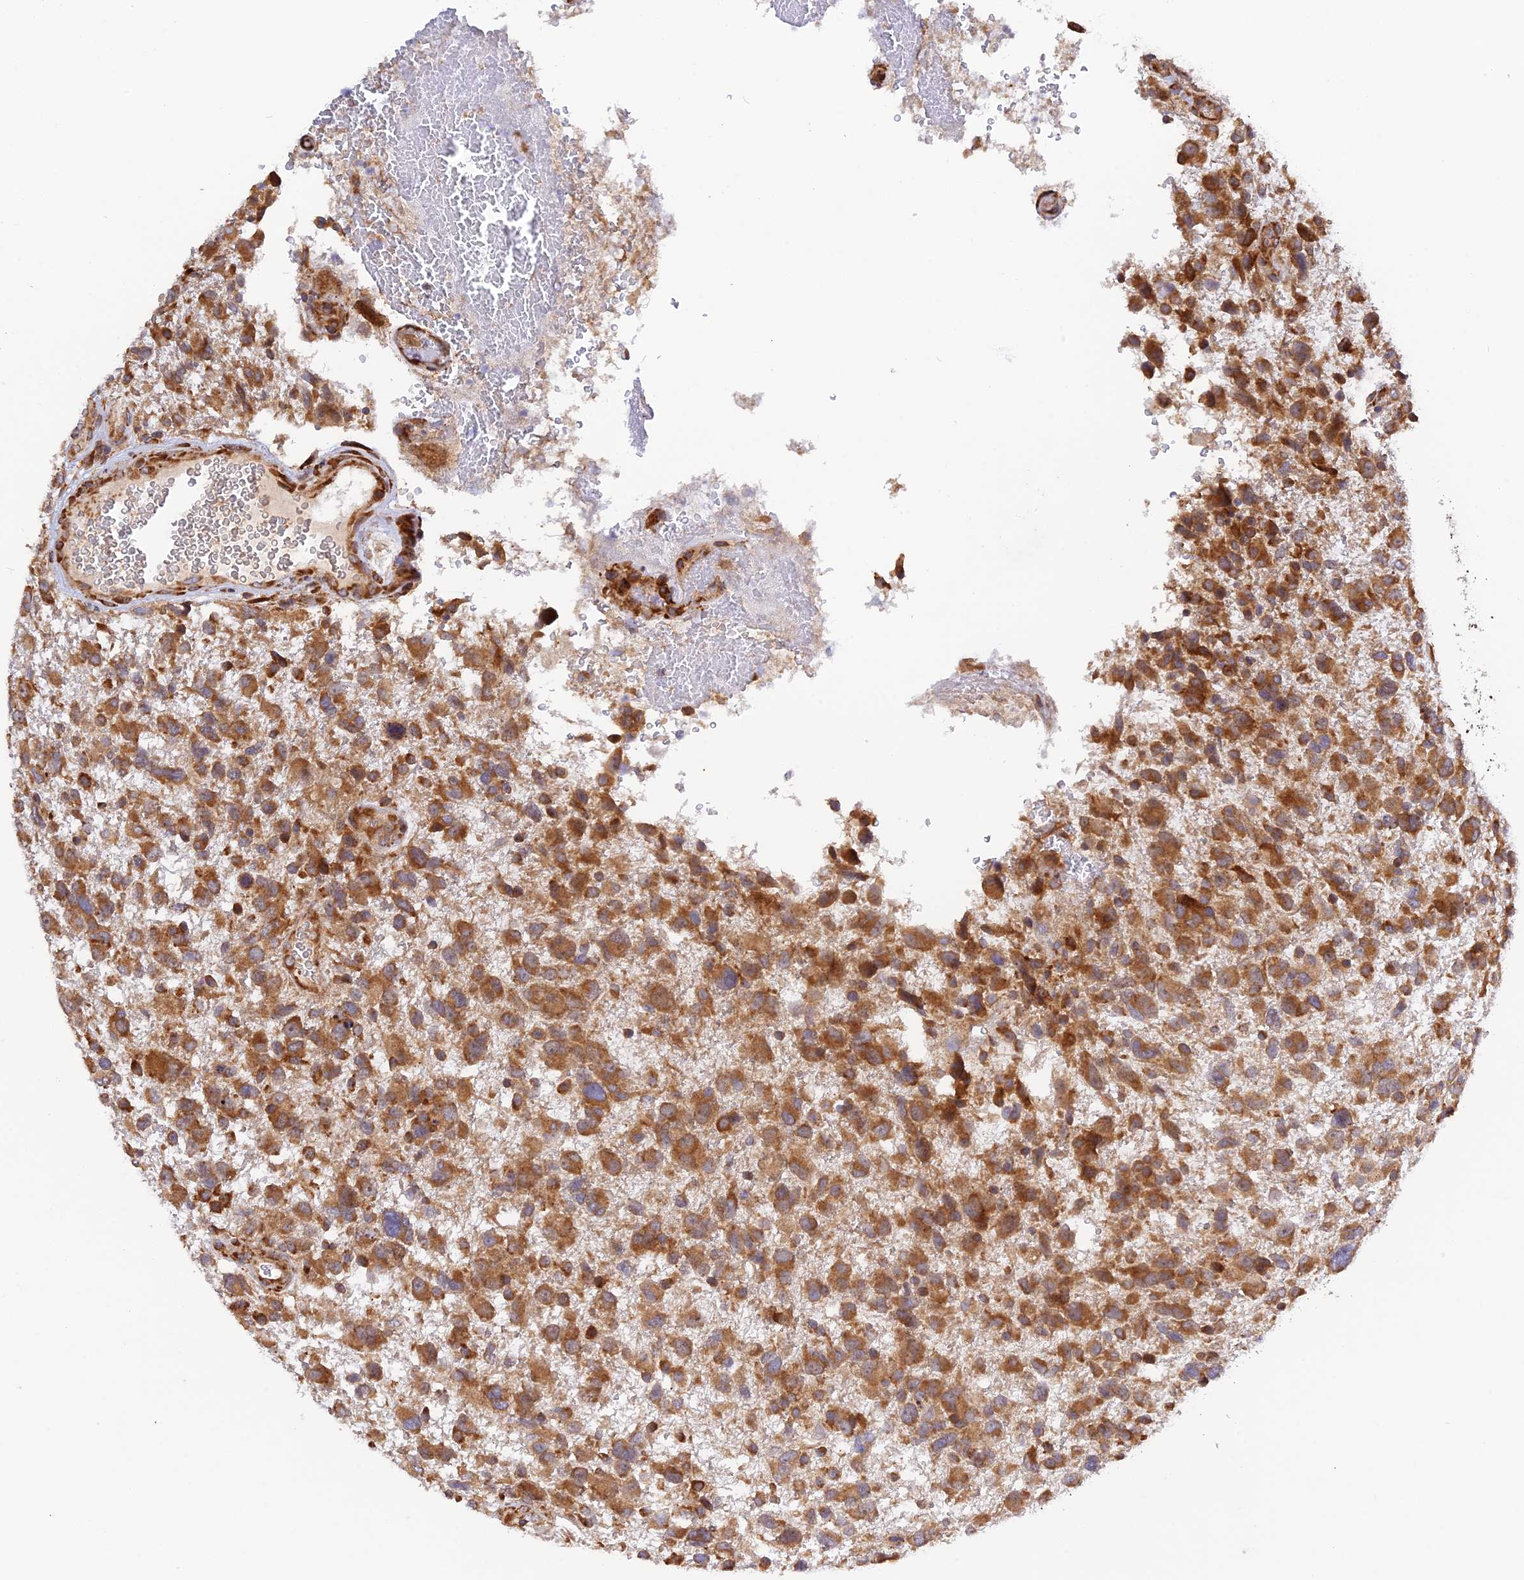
{"staining": {"intensity": "strong", "quantity": ">75%", "location": "cytoplasmic/membranous"}, "tissue": "glioma", "cell_type": "Tumor cells", "image_type": "cancer", "snomed": [{"axis": "morphology", "description": "Glioma, malignant, High grade"}, {"axis": "topography", "description": "Brain"}], "caption": "About >75% of tumor cells in human malignant high-grade glioma show strong cytoplasmic/membranous protein expression as visualized by brown immunohistochemical staining.", "gene": "RPL5", "patient": {"sex": "male", "age": 61}}